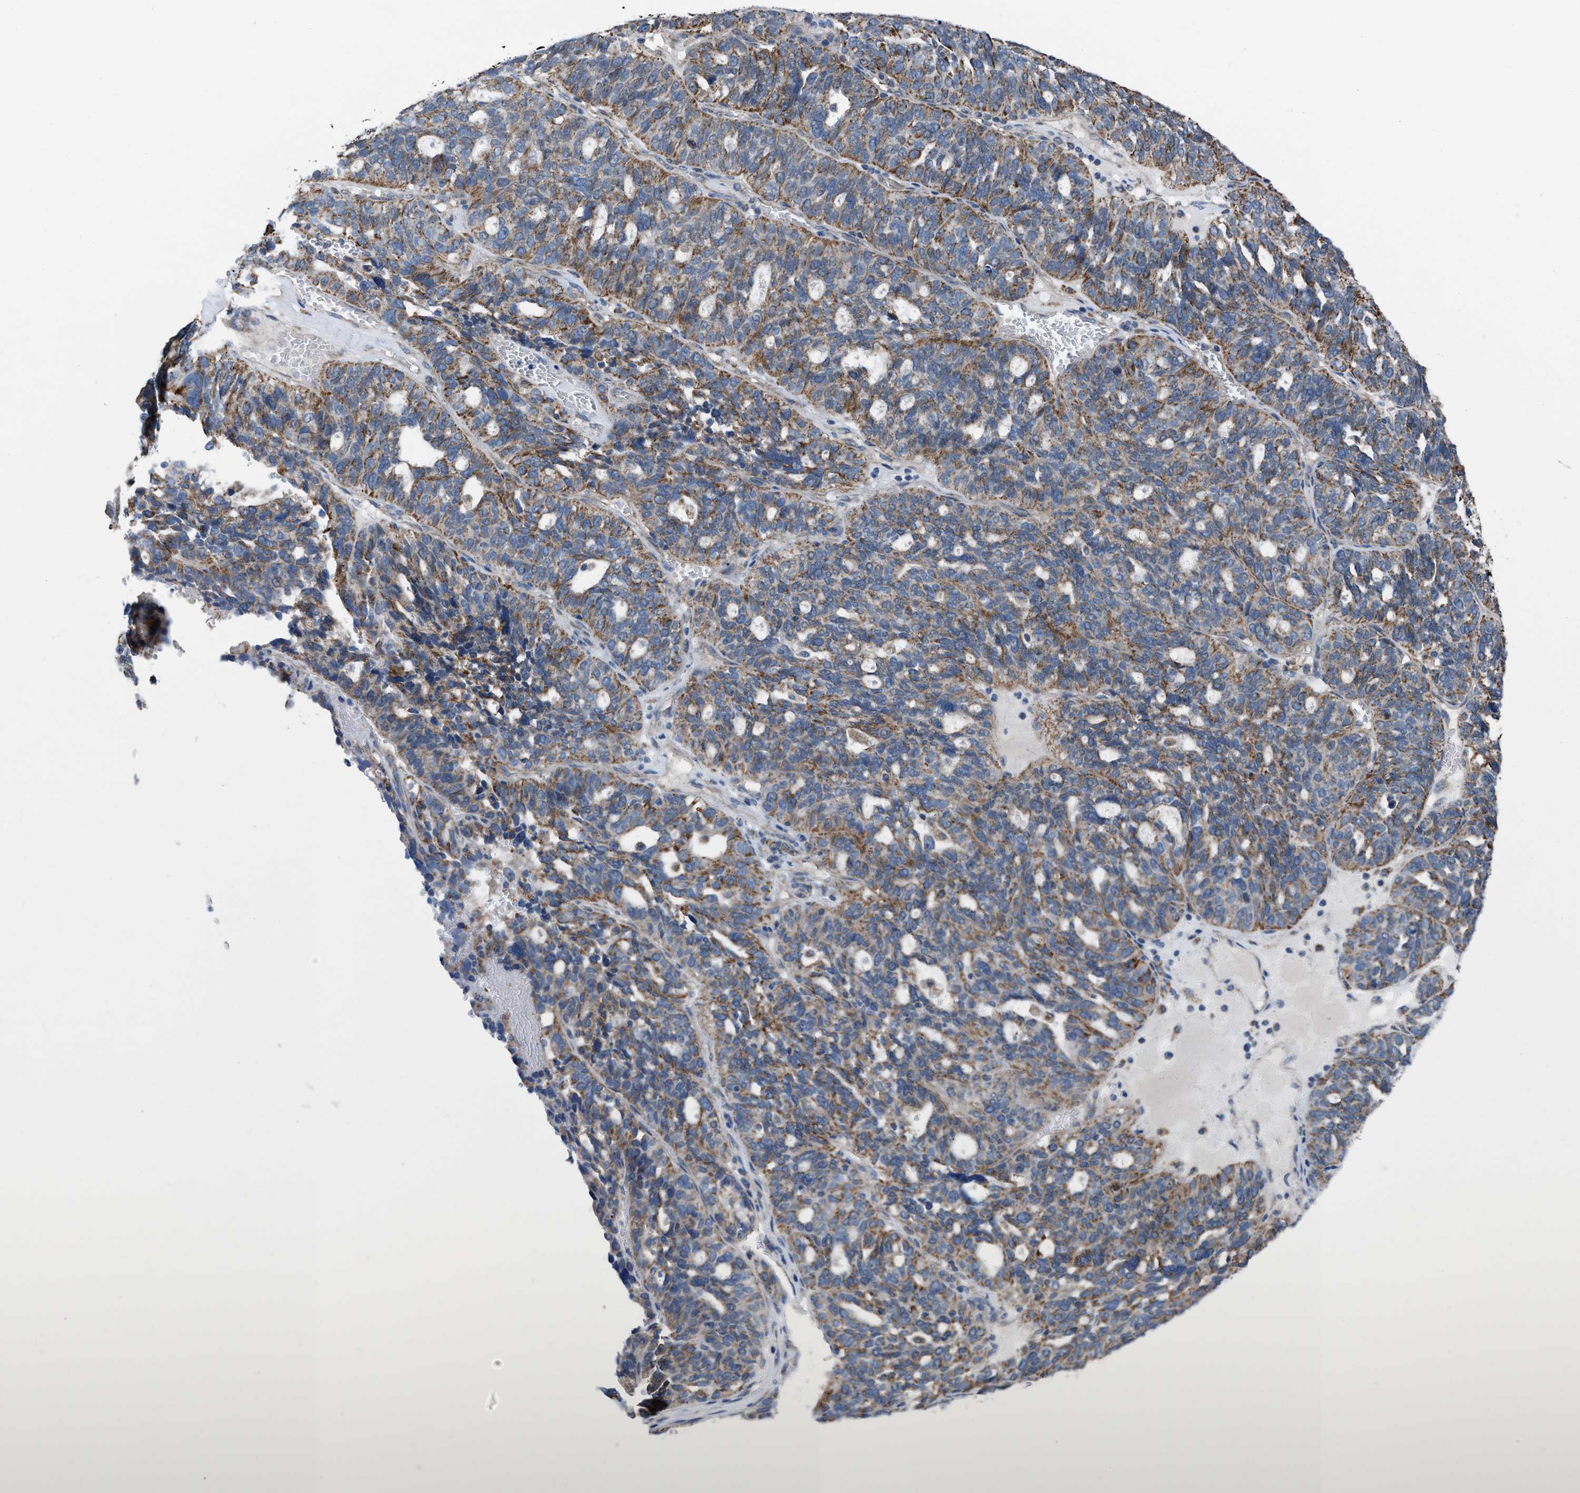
{"staining": {"intensity": "moderate", "quantity": ">75%", "location": "cytoplasmic/membranous"}, "tissue": "ovarian cancer", "cell_type": "Tumor cells", "image_type": "cancer", "snomed": [{"axis": "morphology", "description": "Cystadenocarcinoma, serous, NOS"}, {"axis": "topography", "description": "Ovary"}], "caption": "Immunohistochemistry (IHC) (DAB (3,3'-diaminobenzidine)) staining of human ovarian serous cystadenocarcinoma demonstrates moderate cytoplasmic/membranous protein expression in approximately >75% of tumor cells.", "gene": "BCL10", "patient": {"sex": "female", "age": 59}}